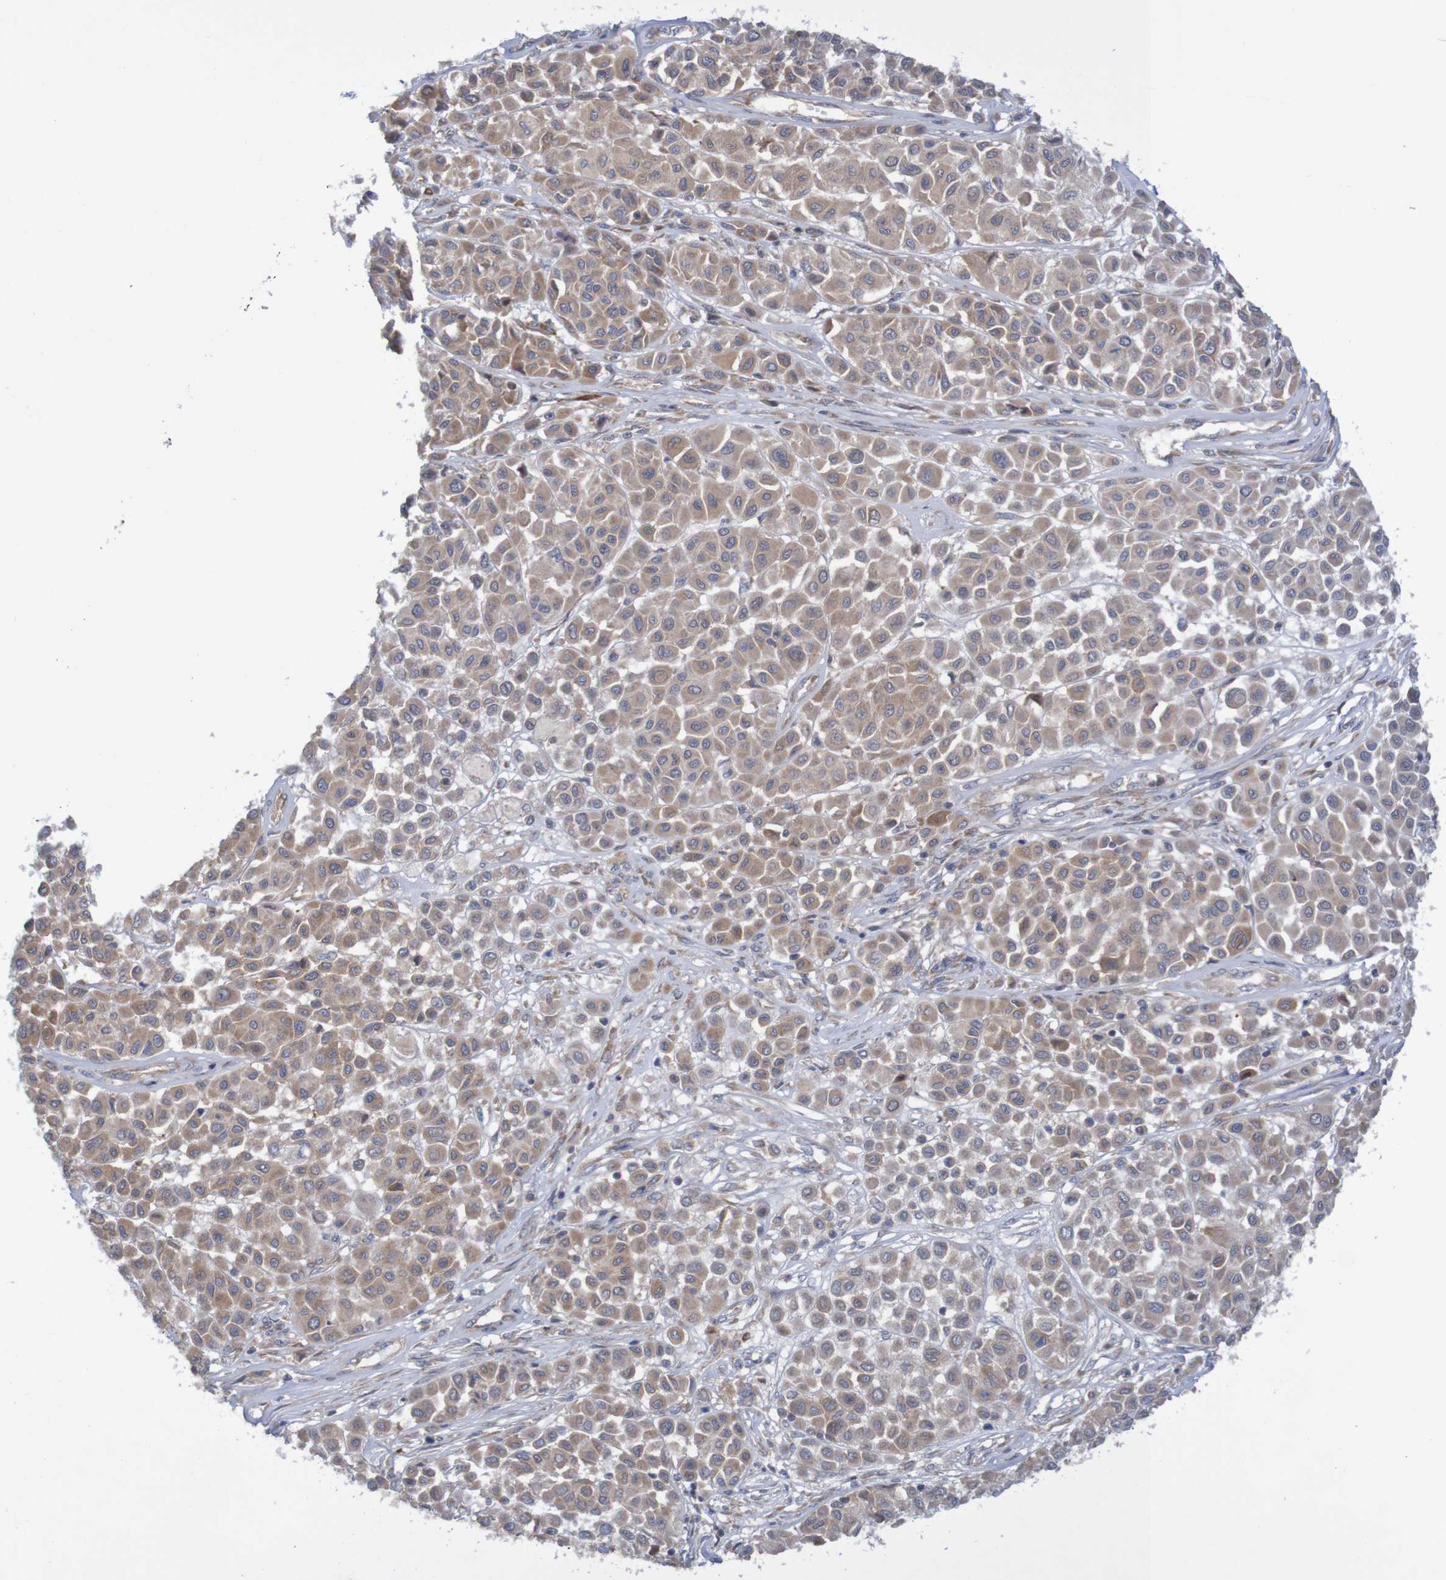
{"staining": {"intensity": "weak", "quantity": ">75%", "location": "cytoplasmic/membranous"}, "tissue": "melanoma", "cell_type": "Tumor cells", "image_type": "cancer", "snomed": [{"axis": "morphology", "description": "Malignant melanoma, Metastatic site"}, {"axis": "topography", "description": "Soft tissue"}], "caption": "Melanoma tissue shows weak cytoplasmic/membranous positivity in about >75% of tumor cells", "gene": "LRRC47", "patient": {"sex": "male", "age": 41}}